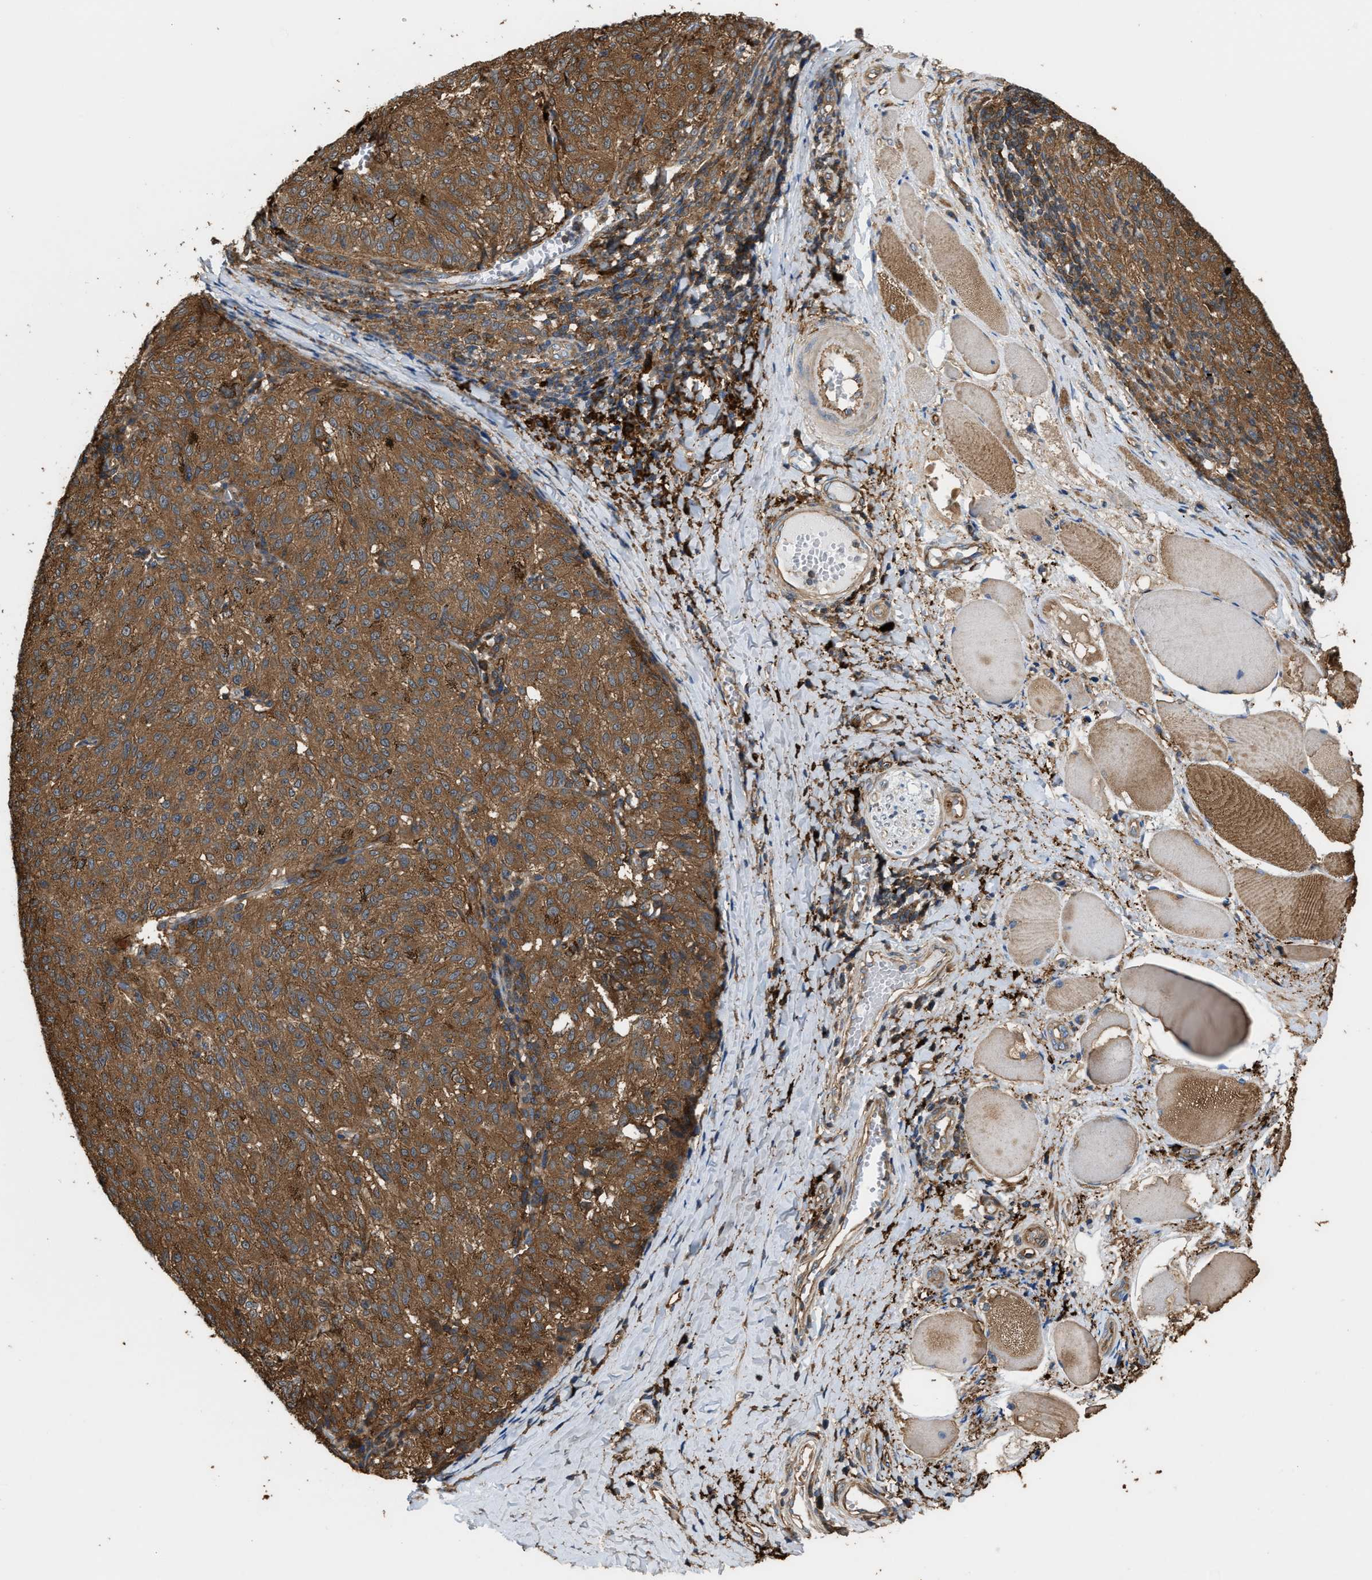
{"staining": {"intensity": "strong", "quantity": ">75%", "location": "cytoplasmic/membranous"}, "tissue": "melanoma", "cell_type": "Tumor cells", "image_type": "cancer", "snomed": [{"axis": "morphology", "description": "Malignant melanoma, NOS"}, {"axis": "topography", "description": "Skin"}], "caption": "Protein expression analysis of malignant melanoma exhibits strong cytoplasmic/membranous expression in approximately >75% of tumor cells.", "gene": "ATIC", "patient": {"sex": "female", "age": 72}}